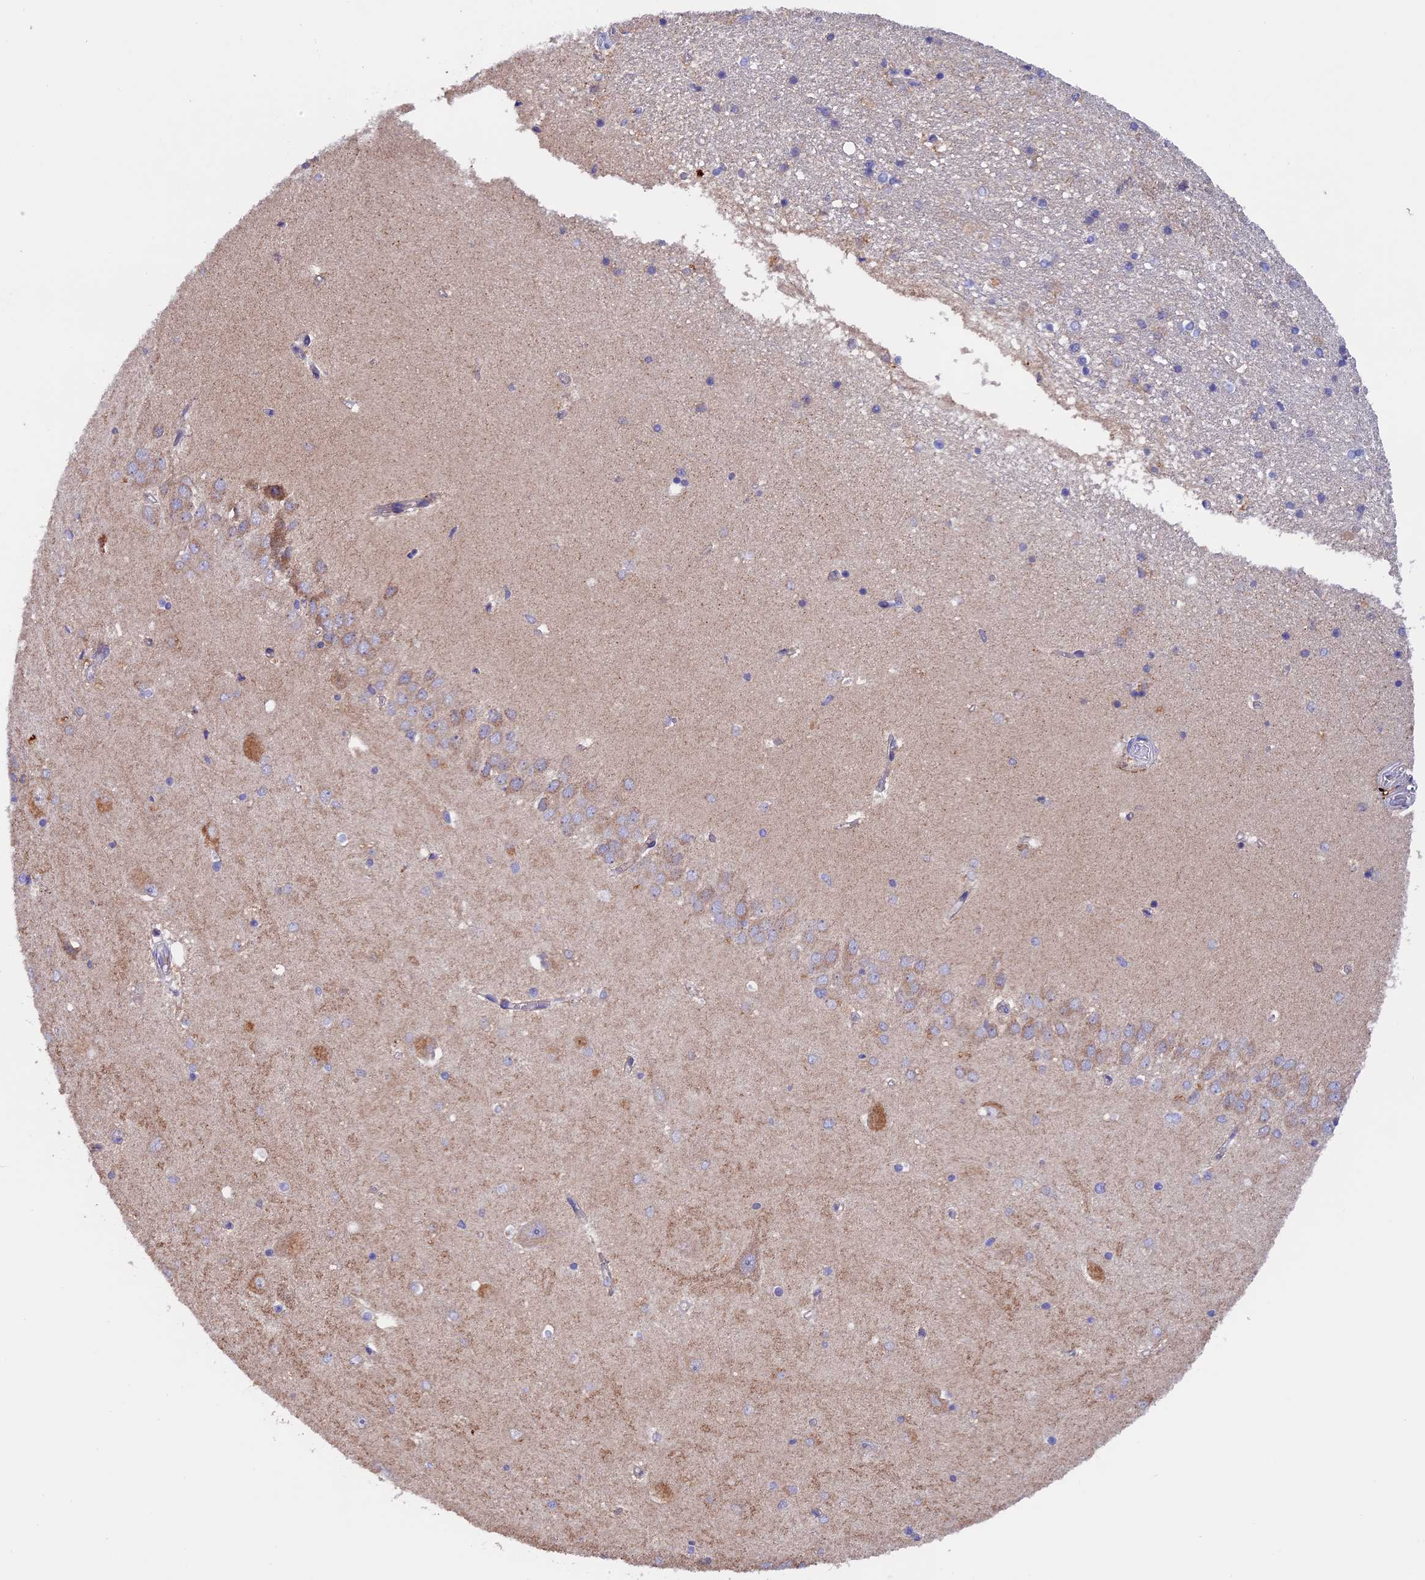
{"staining": {"intensity": "weak", "quantity": "<25%", "location": "cytoplasmic/membranous"}, "tissue": "hippocampus", "cell_type": "Glial cells", "image_type": "normal", "snomed": [{"axis": "morphology", "description": "Normal tissue, NOS"}, {"axis": "topography", "description": "Hippocampus"}], "caption": "An IHC photomicrograph of unremarkable hippocampus is shown. There is no staining in glial cells of hippocampus.", "gene": "PTPN9", "patient": {"sex": "male", "age": 45}}